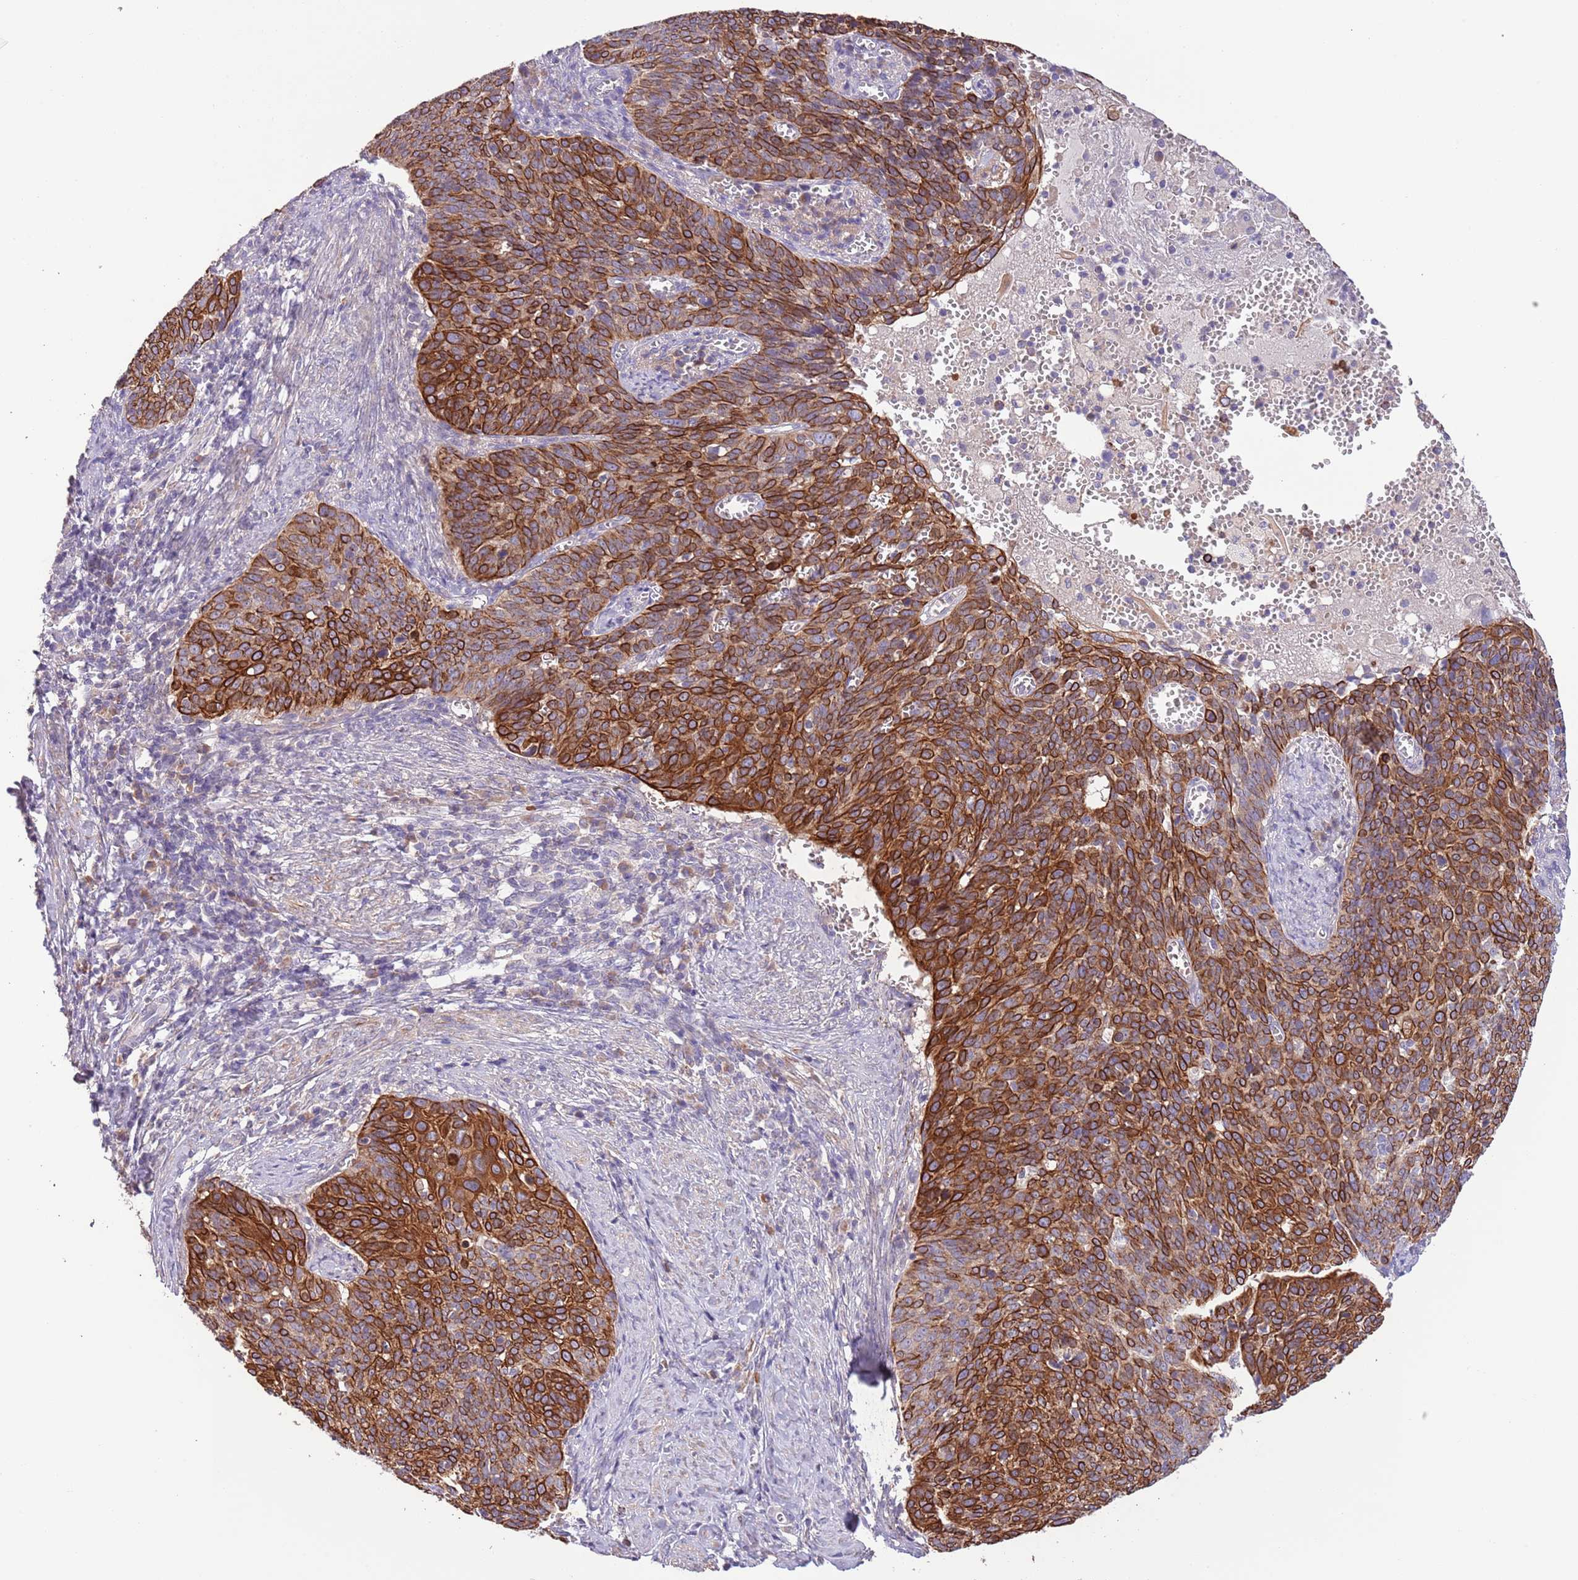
{"staining": {"intensity": "strong", "quantity": ">75%", "location": "cytoplasmic/membranous"}, "tissue": "cervical cancer", "cell_type": "Tumor cells", "image_type": "cancer", "snomed": [{"axis": "morphology", "description": "Normal tissue, NOS"}, {"axis": "morphology", "description": "Squamous cell carcinoma, NOS"}, {"axis": "topography", "description": "Cervix"}], "caption": "Squamous cell carcinoma (cervical) stained with a protein marker shows strong staining in tumor cells.", "gene": "ZNF658", "patient": {"sex": "female", "age": 39}}